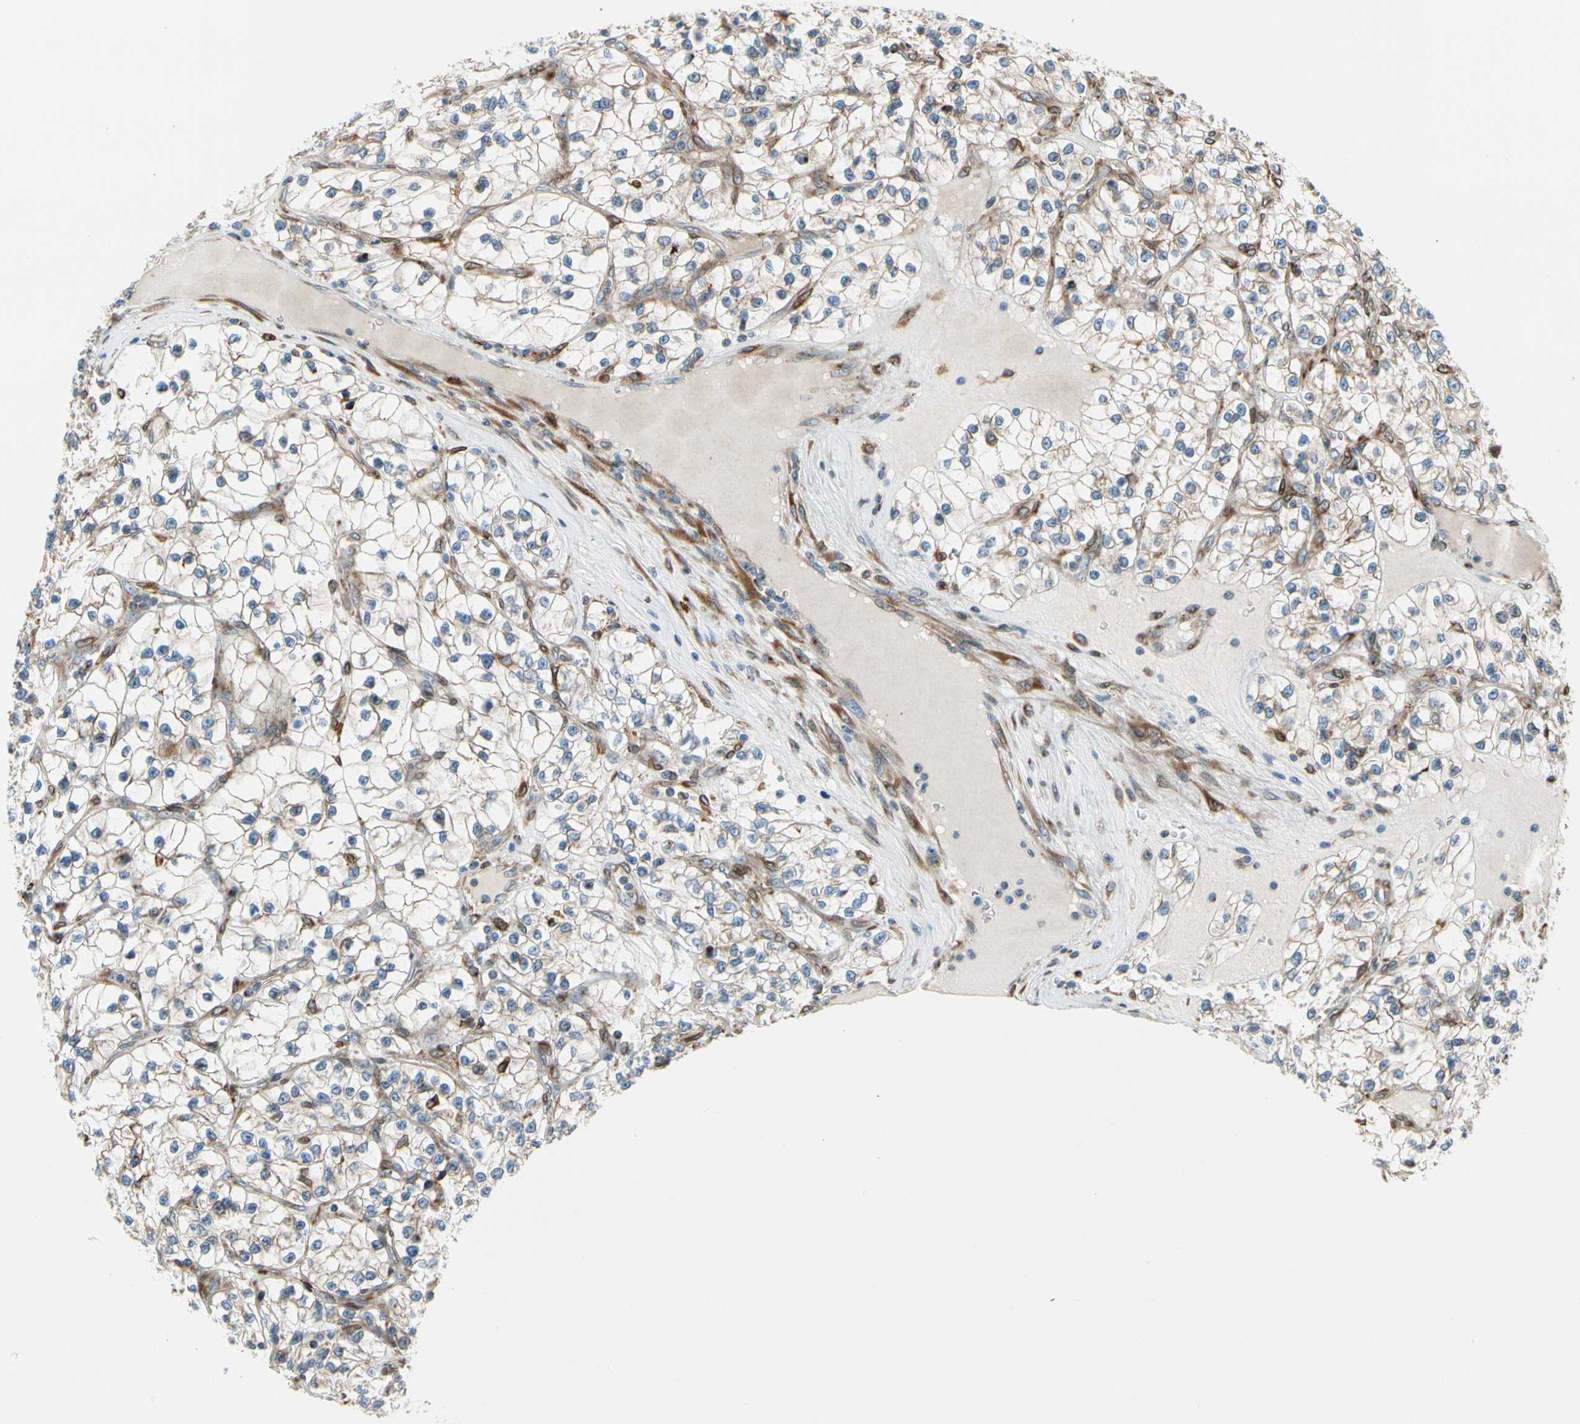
{"staining": {"intensity": "negative", "quantity": "none", "location": "none"}, "tissue": "renal cancer", "cell_type": "Tumor cells", "image_type": "cancer", "snomed": [{"axis": "morphology", "description": "Adenocarcinoma, NOS"}, {"axis": "topography", "description": "Kidney"}], "caption": "Tumor cells show no significant protein expression in adenocarcinoma (renal). Brightfield microscopy of immunohistochemistry stained with DAB (brown) and hematoxylin (blue), captured at high magnification.", "gene": "NUCB1", "patient": {"sex": "female", "age": 57}}